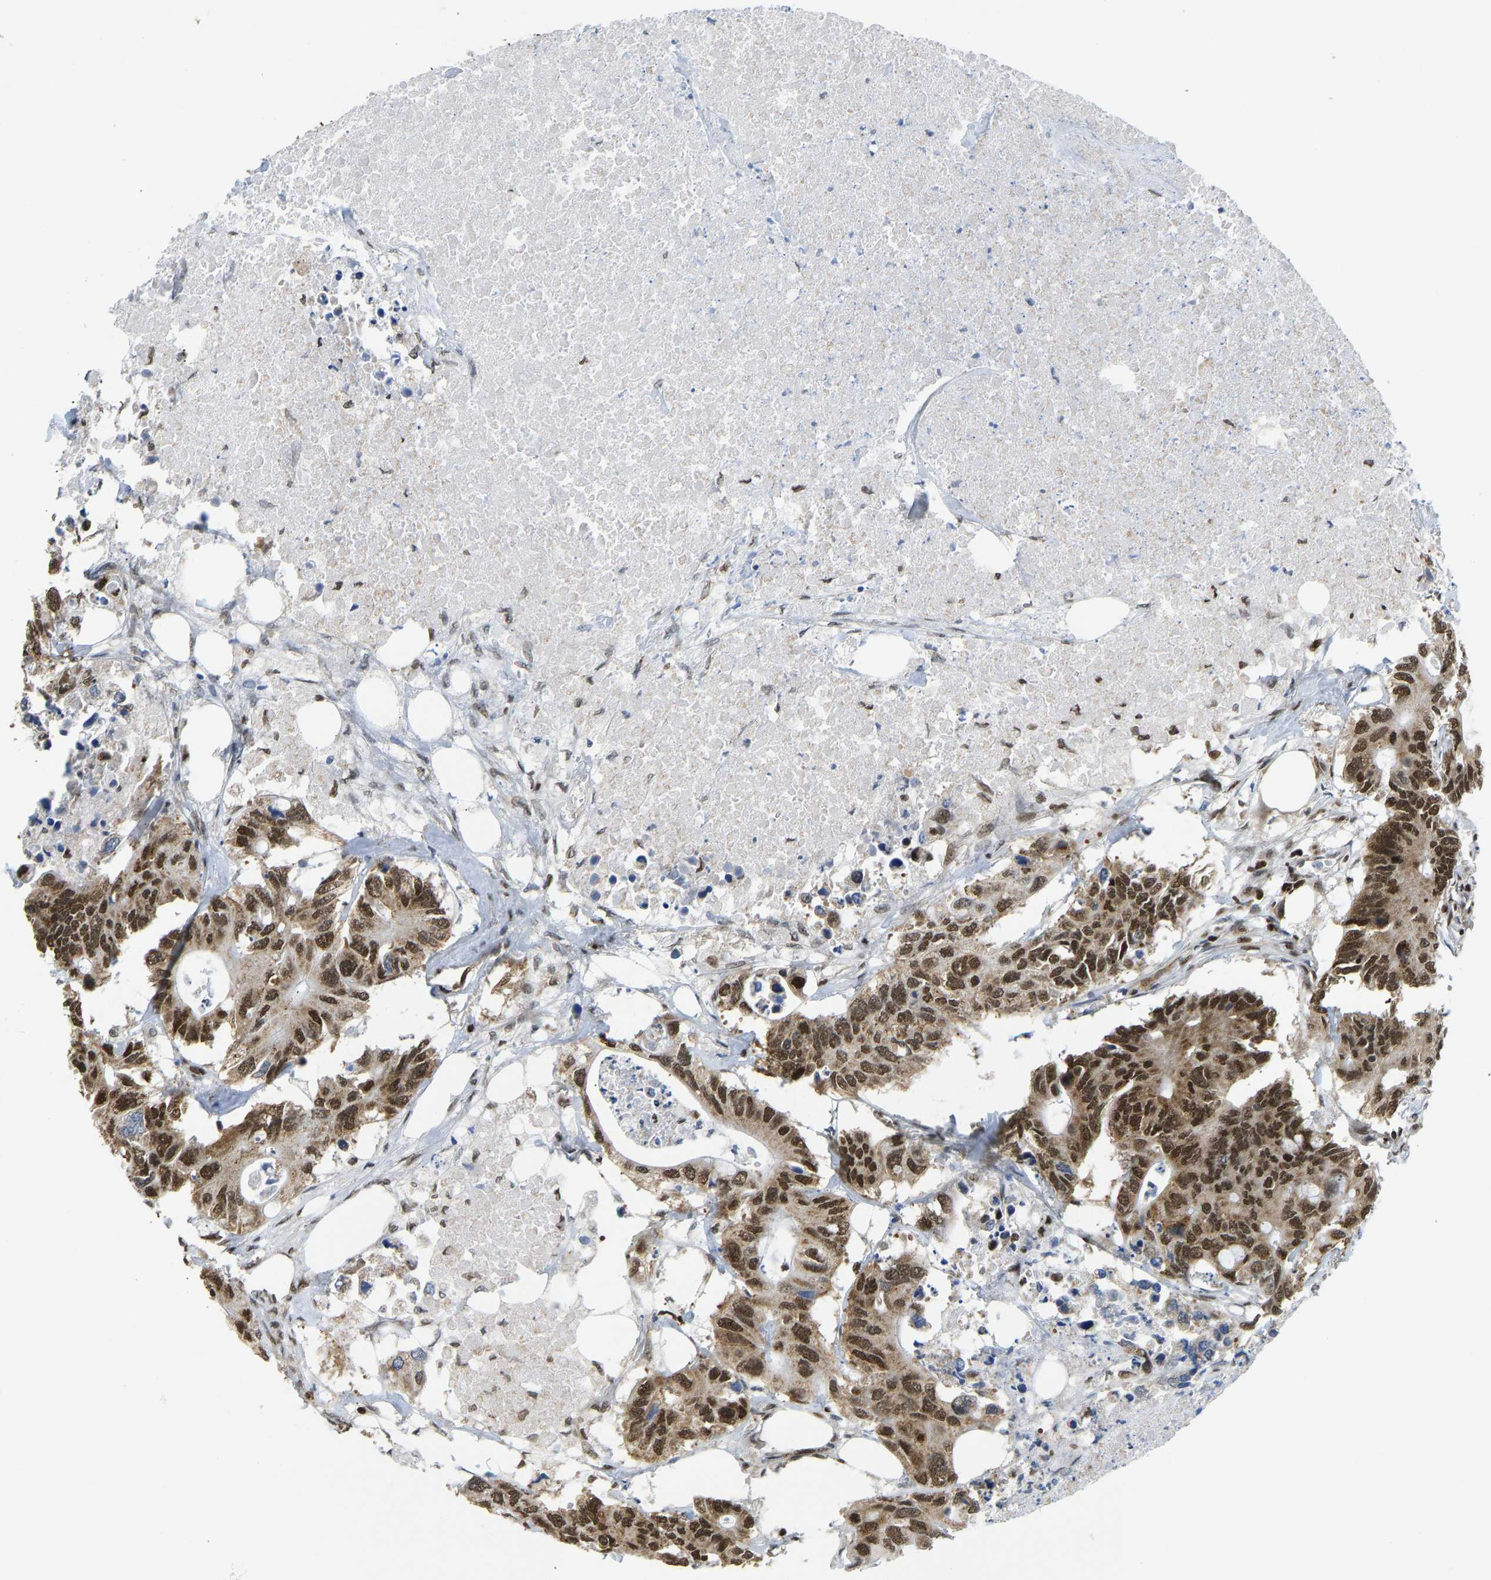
{"staining": {"intensity": "strong", "quantity": ">75%", "location": "cytoplasmic/membranous,nuclear"}, "tissue": "colorectal cancer", "cell_type": "Tumor cells", "image_type": "cancer", "snomed": [{"axis": "morphology", "description": "Adenocarcinoma, NOS"}, {"axis": "topography", "description": "Colon"}], "caption": "Human colorectal cancer (adenocarcinoma) stained for a protein (brown) reveals strong cytoplasmic/membranous and nuclear positive positivity in approximately >75% of tumor cells.", "gene": "ZSCAN20", "patient": {"sex": "male", "age": 71}}